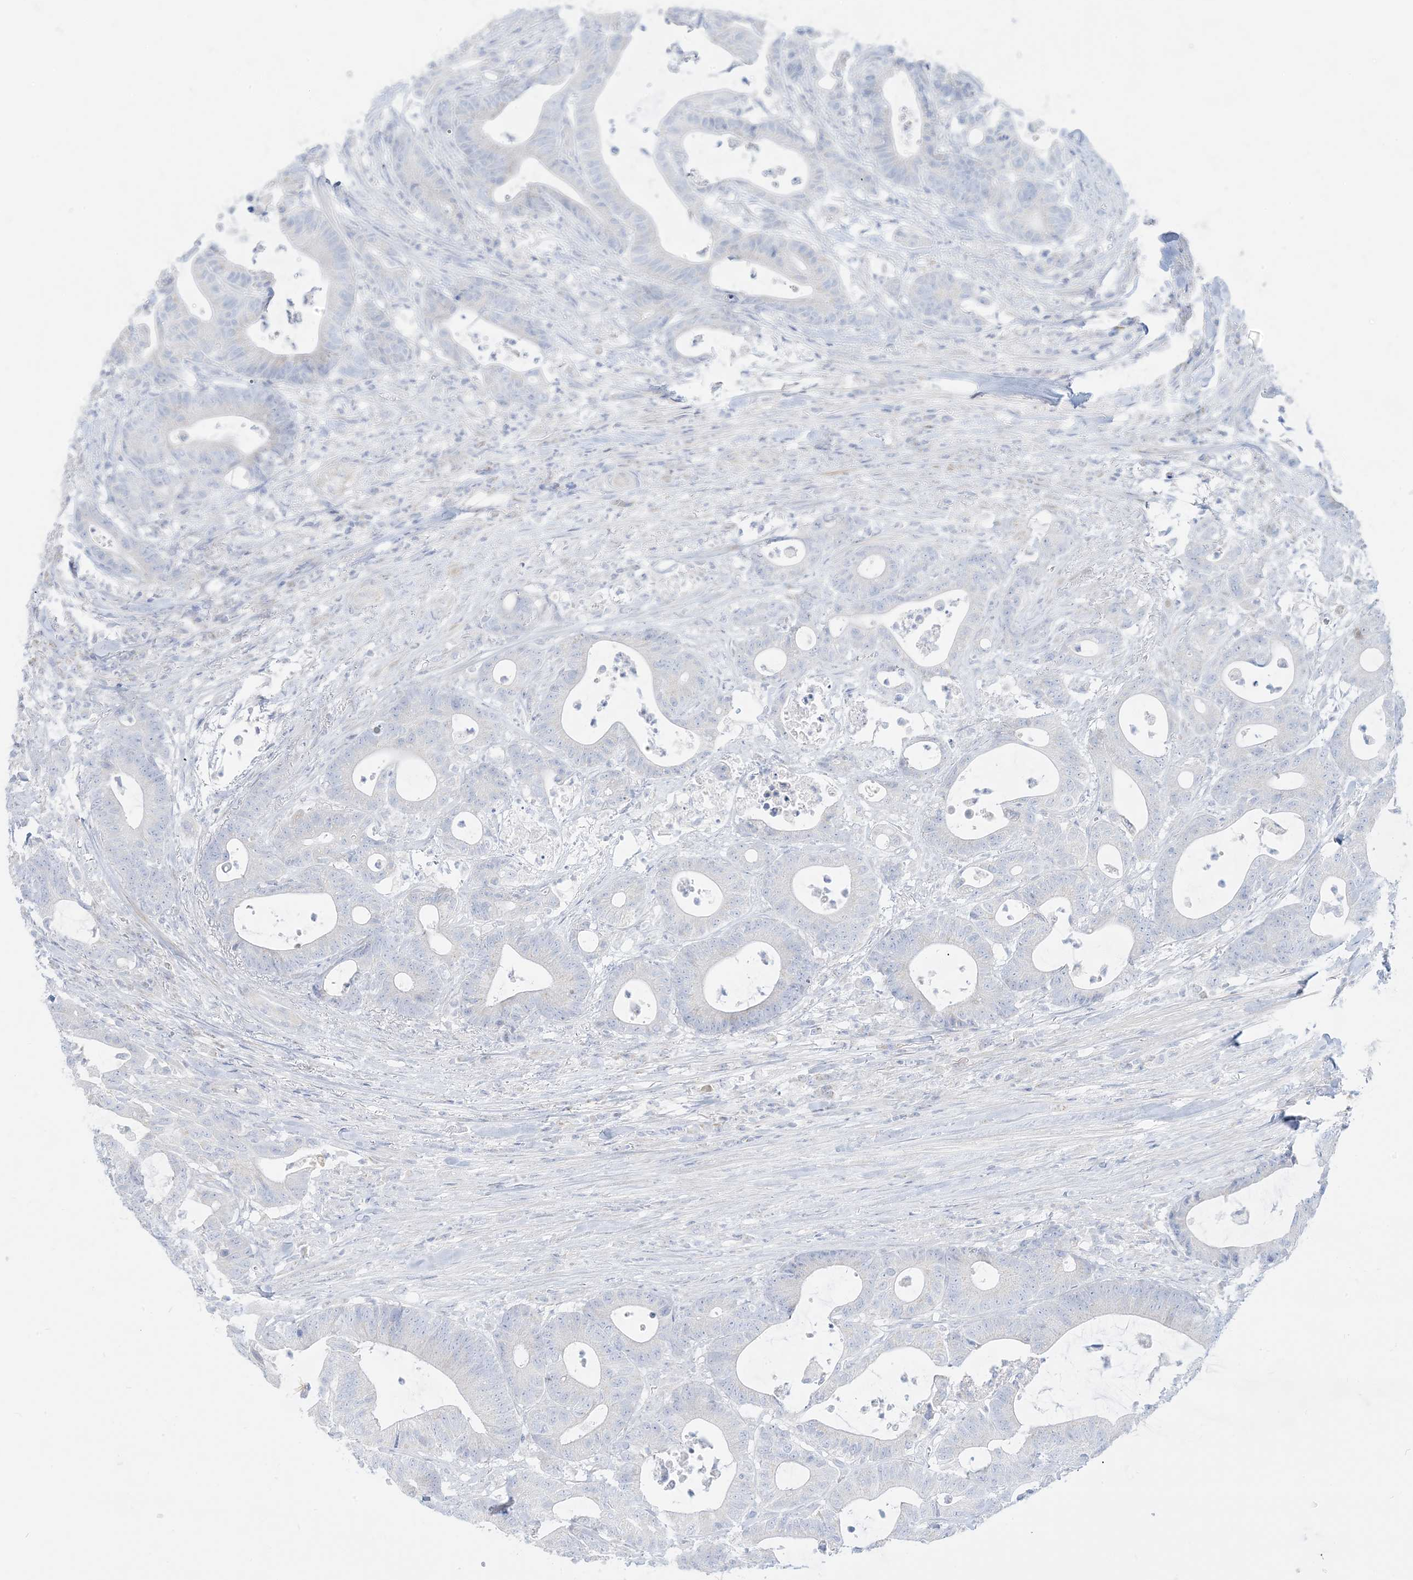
{"staining": {"intensity": "negative", "quantity": "none", "location": "none"}, "tissue": "colorectal cancer", "cell_type": "Tumor cells", "image_type": "cancer", "snomed": [{"axis": "morphology", "description": "Adenocarcinoma, NOS"}, {"axis": "topography", "description": "Colon"}], "caption": "Immunohistochemical staining of colorectal cancer demonstrates no significant staining in tumor cells.", "gene": "SLC26A3", "patient": {"sex": "female", "age": 84}}